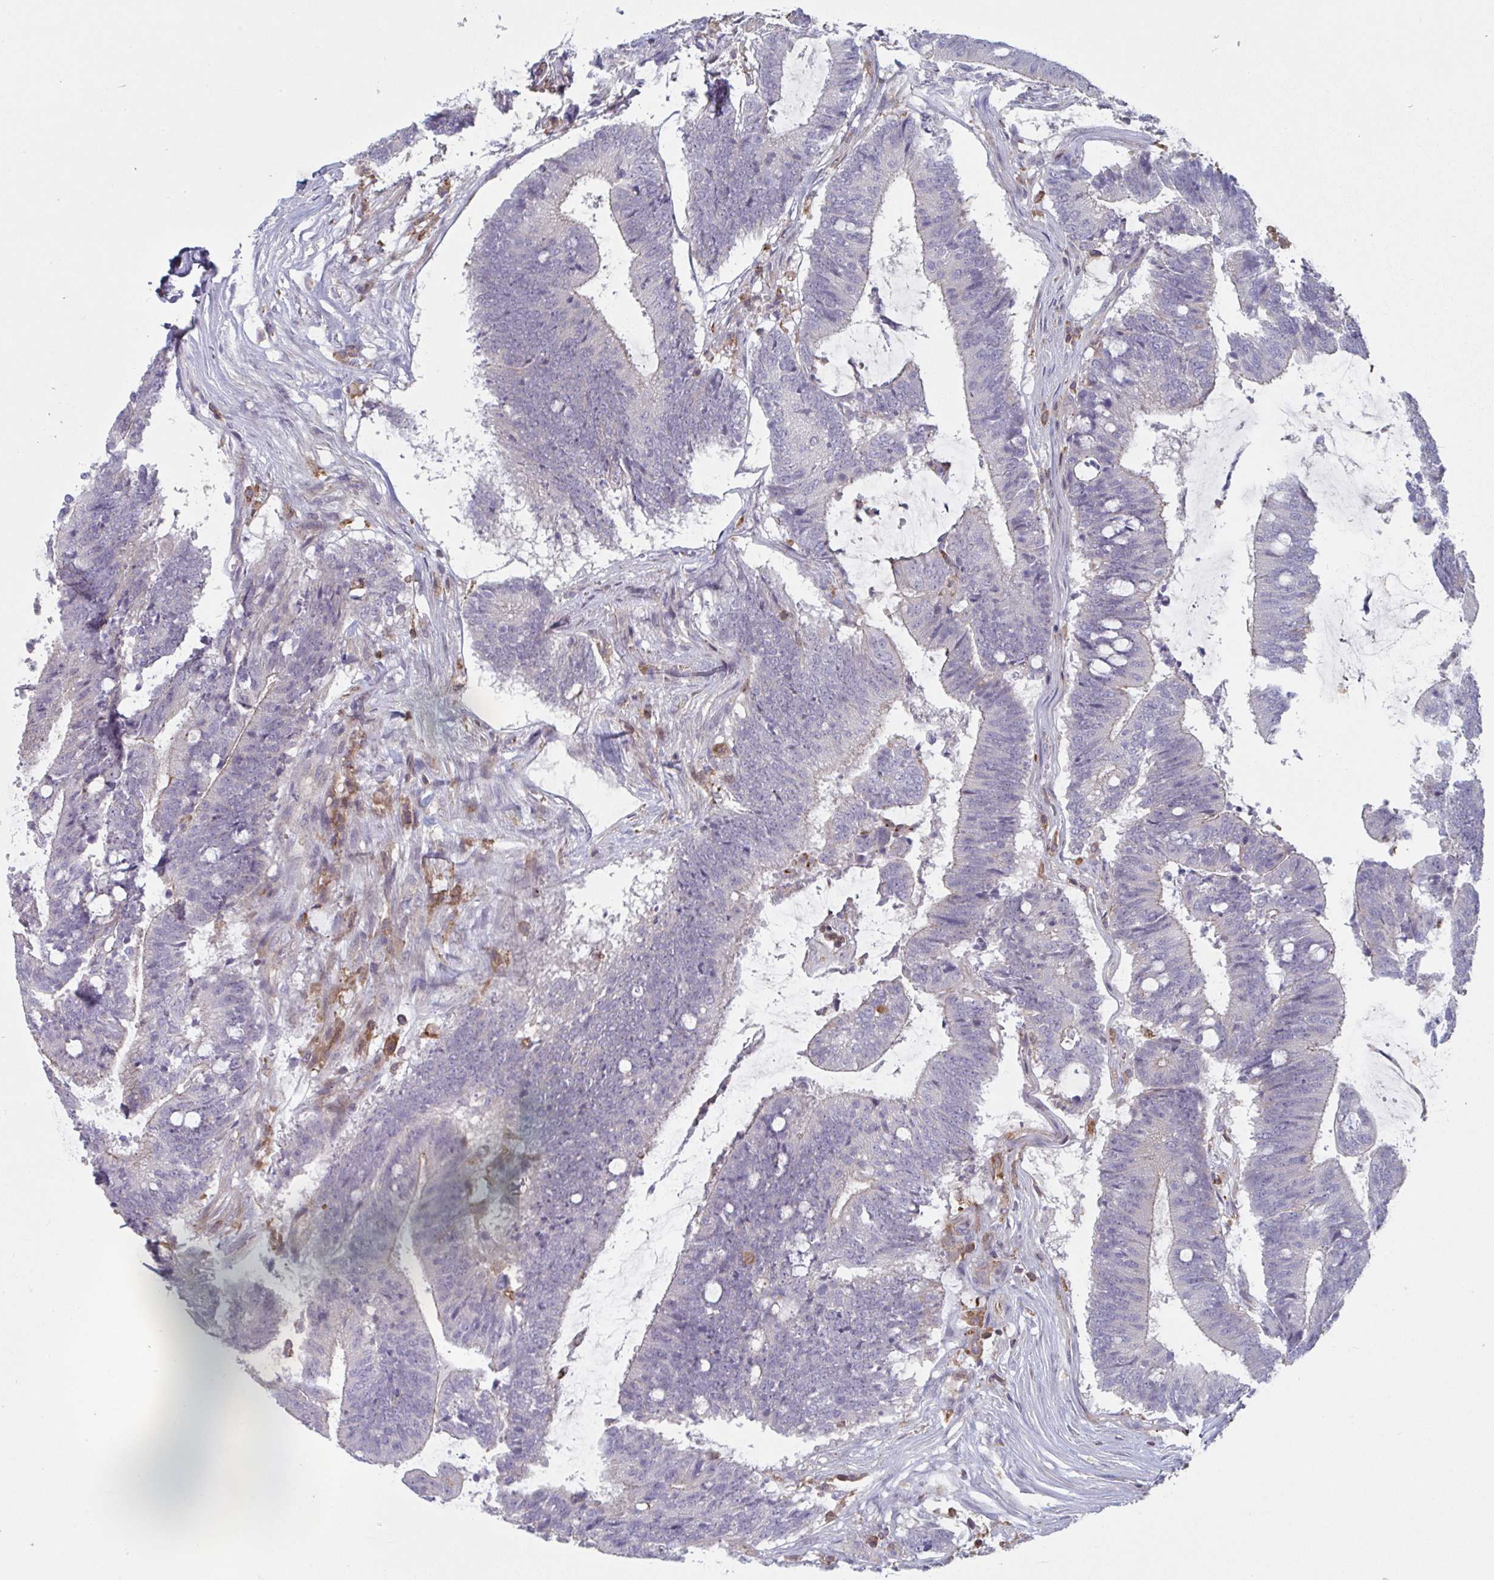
{"staining": {"intensity": "negative", "quantity": "none", "location": "none"}, "tissue": "colorectal cancer", "cell_type": "Tumor cells", "image_type": "cancer", "snomed": [{"axis": "morphology", "description": "Adenocarcinoma, NOS"}, {"axis": "topography", "description": "Colon"}], "caption": "High power microscopy photomicrograph of an immunohistochemistry photomicrograph of colorectal cancer, revealing no significant expression in tumor cells. (DAB (3,3'-diaminobenzidine) IHC, high magnification).", "gene": "DISP2", "patient": {"sex": "female", "age": 43}}